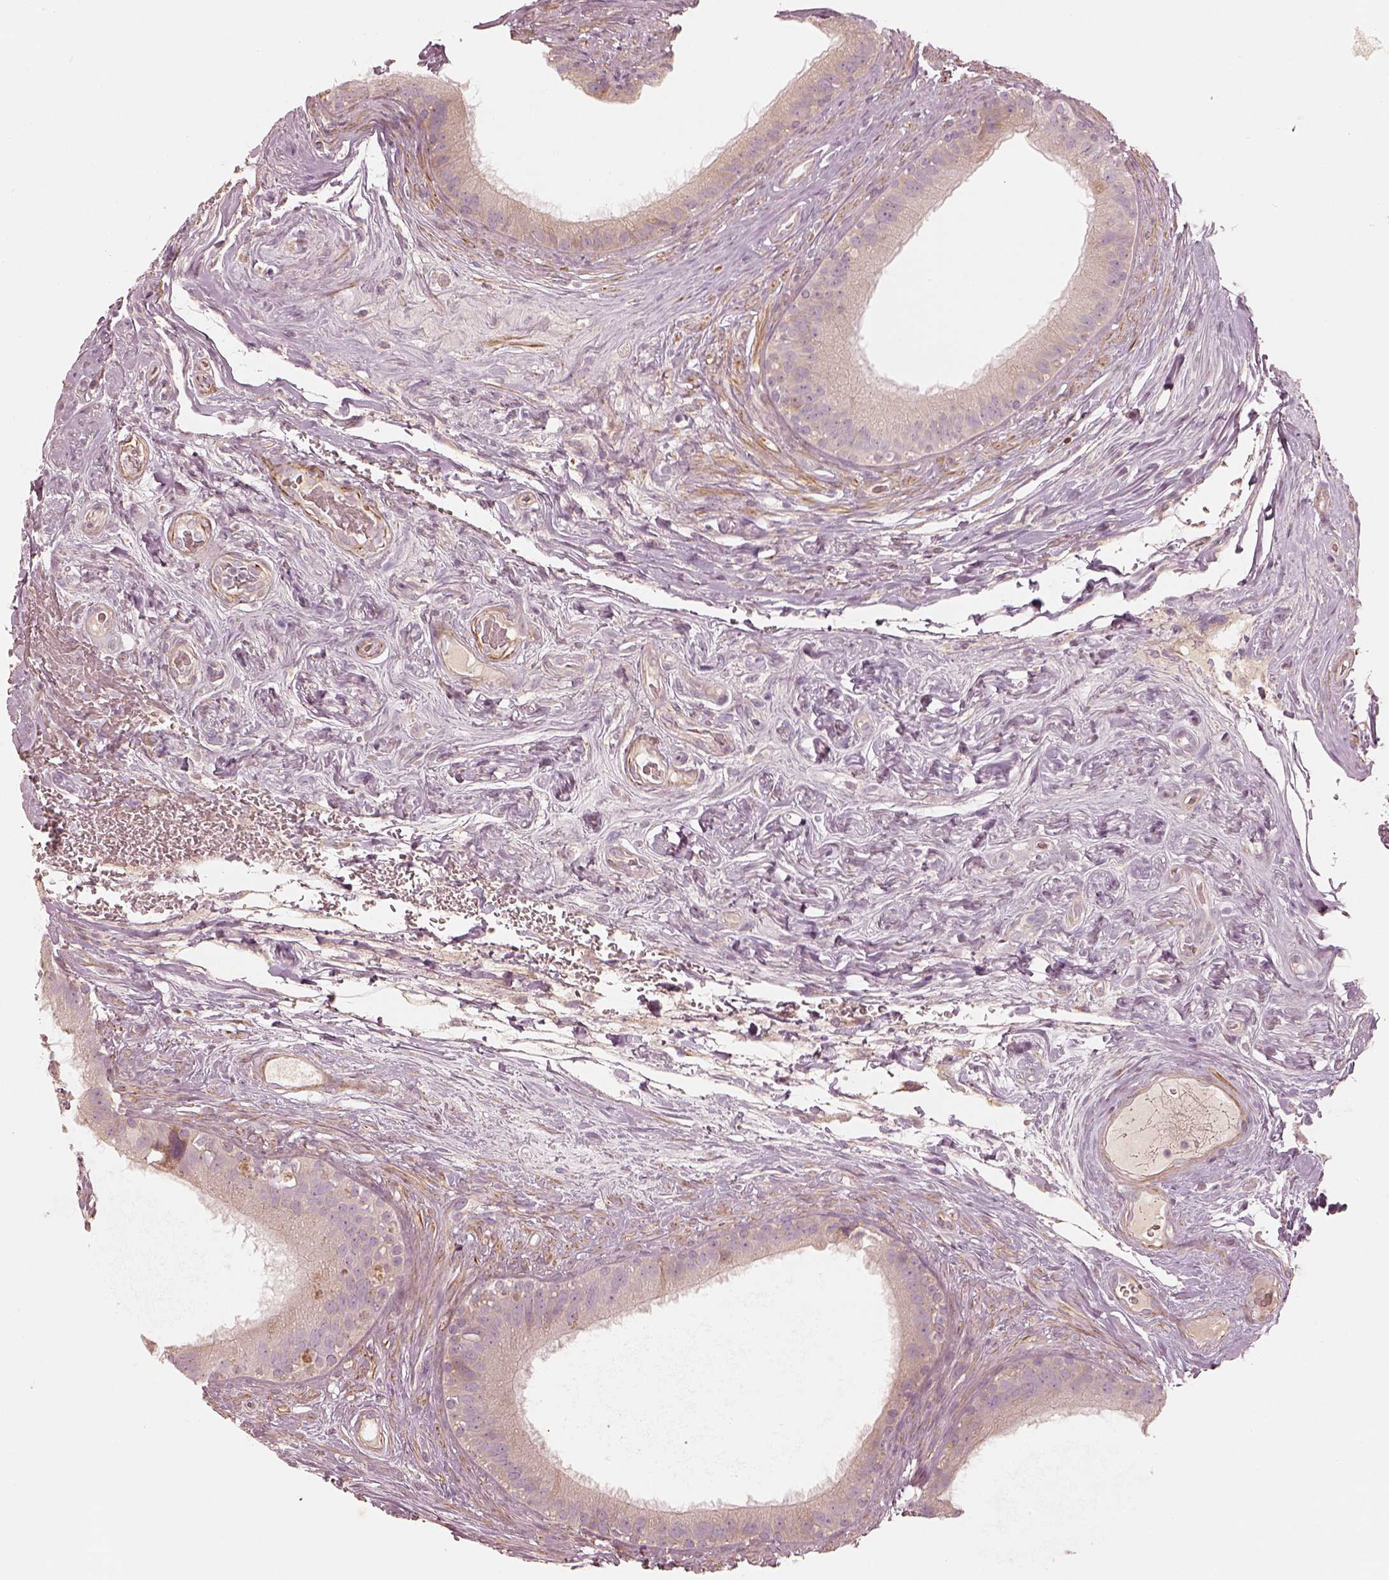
{"staining": {"intensity": "negative", "quantity": "none", "location": "none"}, "tissue": "epididymis", "cell_type": "Glandular cells", "image_type": "normal", "snomed": [{"axis": "morphology", "description": "Normal tissue, NOS"}, {"axis": "topography", "description": "Epididymis"}], "caption": "Glandular cells show no significant positivity in benign epididymis. Brightfield microscopy of IHC stained with DAB (brown) and hematoxylin (blue), captured at high magnification.", "gene": "KCNJ9", "patient": {"sex": "male", "age": 59}}